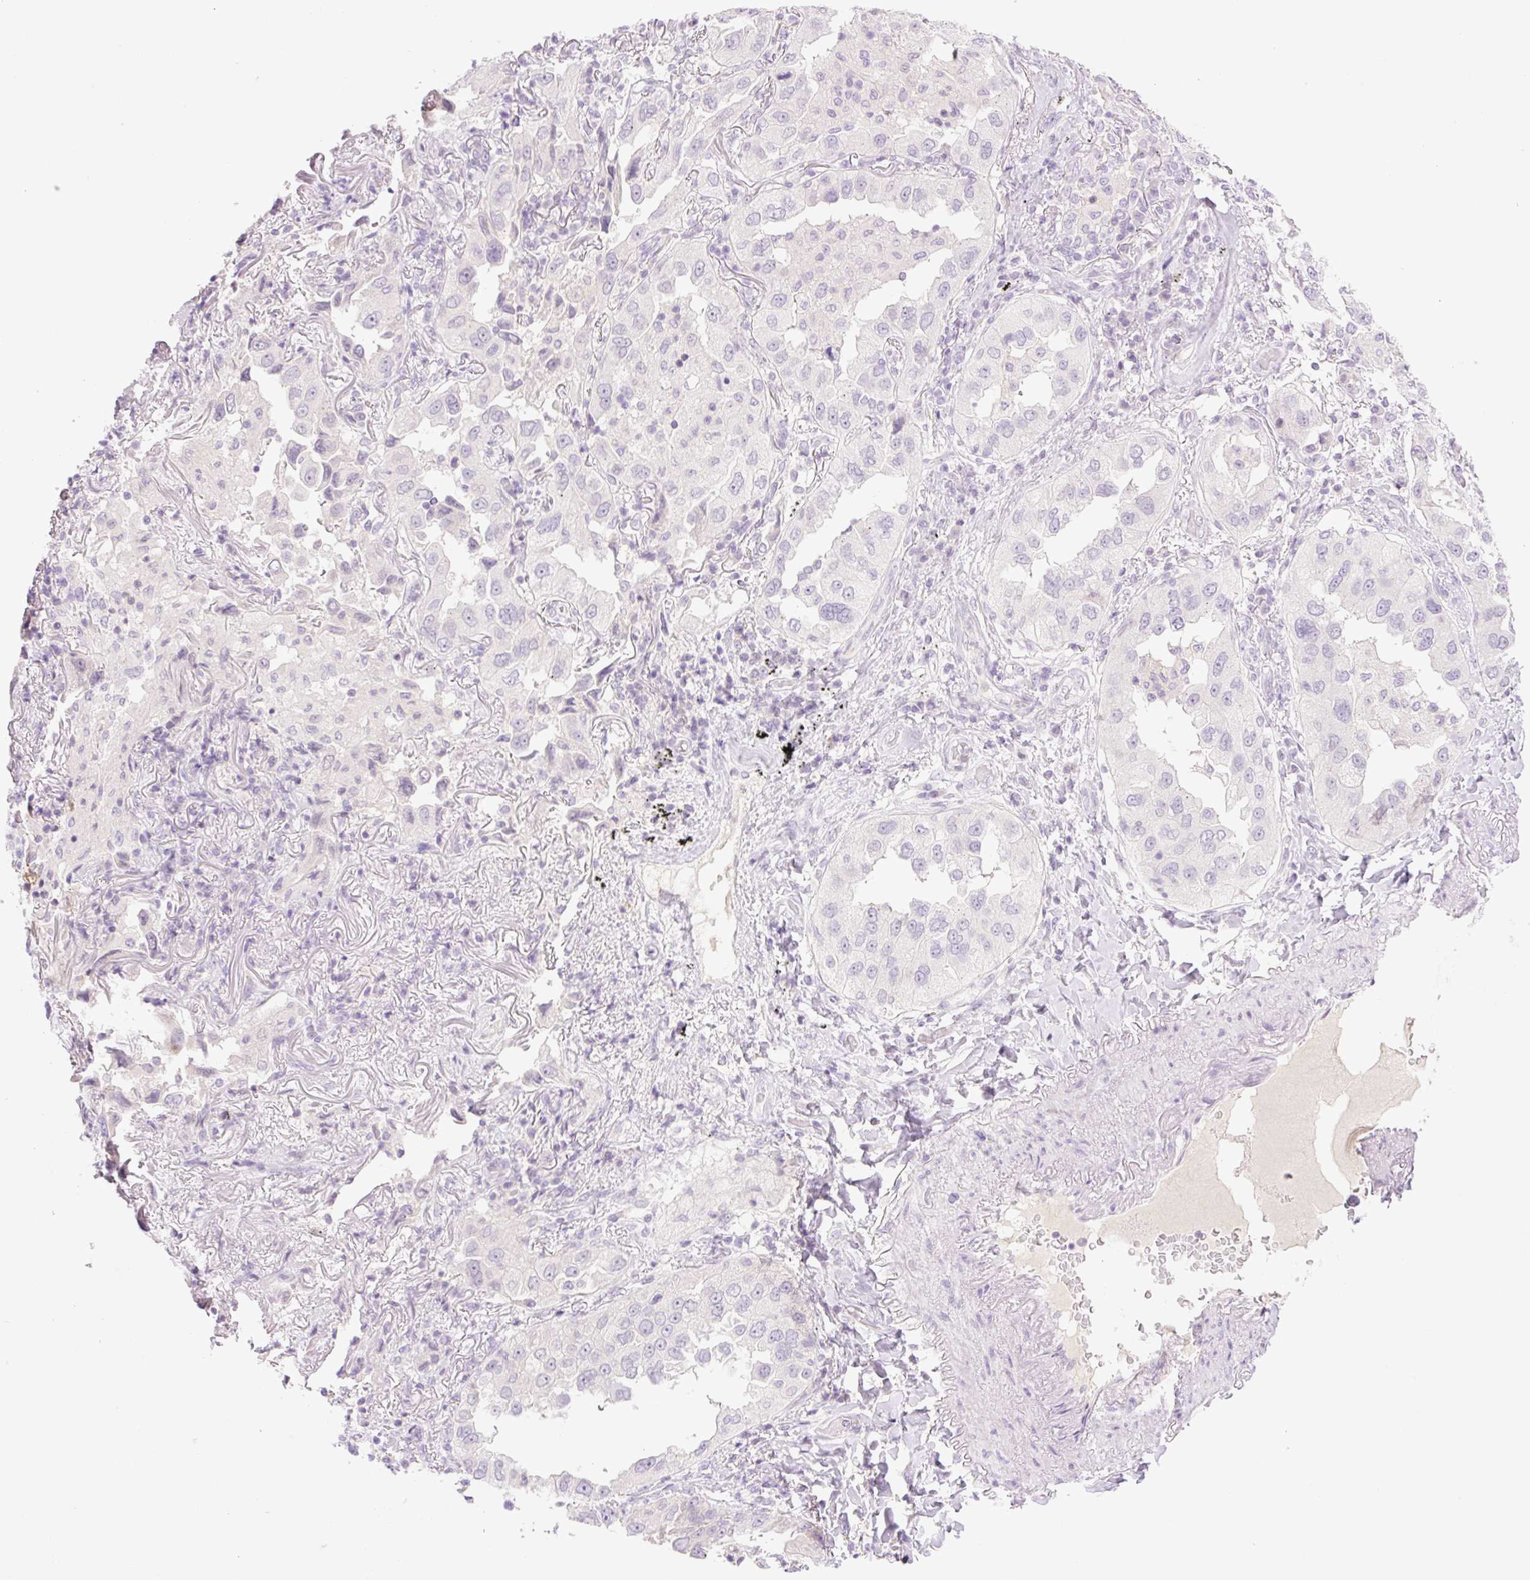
{"staining": {"intensity": "negative", "quantity": "none", "location": "none"}, "tissue": "lung cancer", "cell_type": "Tumor cells", "image_type": "cancer", "snomed": [{"axis": "morphology", "description": "Adenocarcinoma, NOS"}, {"axis": "topography", "description": "Lung"}], "caption": "Immunohistochemistry (IHC) of lung adenocarcinoma demonstrates no staining in tumor cells.", "gene": "TBX15", "patient": {"sex": "female", "age": 69}}